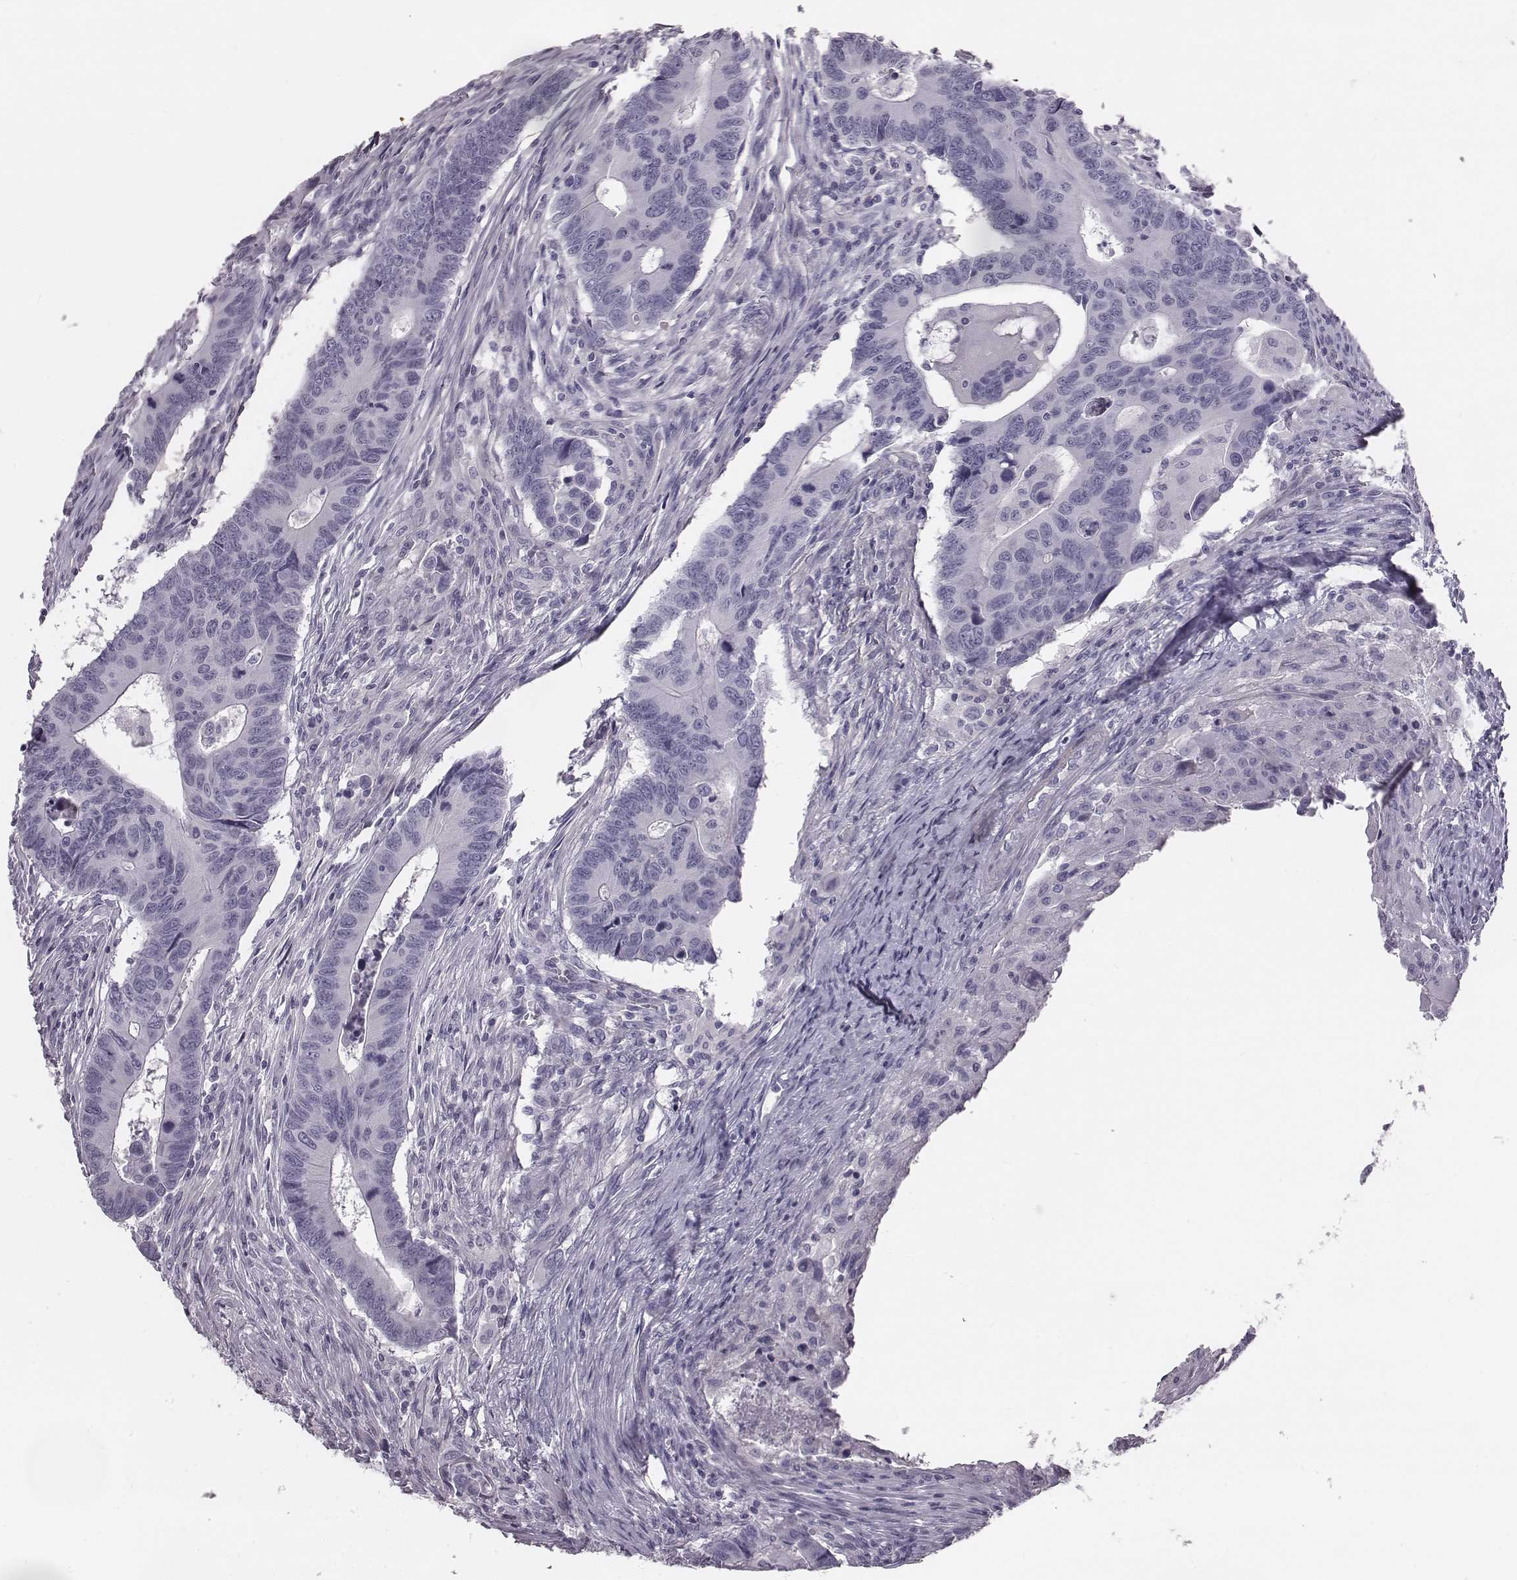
{"staining": {"intensity": "negative", "quantity": "none", "location": "none"}, "tissue": "colorectal cancer", "cell_type": "Tumor cells", "image_type": "cancer", "snomed": [{"axis": "morphology", "description": "Adenocarcinoma, NOS"}, {"axis": "topography", "description": "Rectum"}], "caption": "Immunohistochemical staining of colorectal adenocarcinoma shows no significant staining in tumor cells. Brightfield microscopy of immunohistochemistry (IHC) stained with DAB (3,3'-diaminobenzidine) (brown) and hematoxylin (blue), captured at high magnification.", "gene": "CRISP1", "patient": {"sex": "male", "age": 67}}